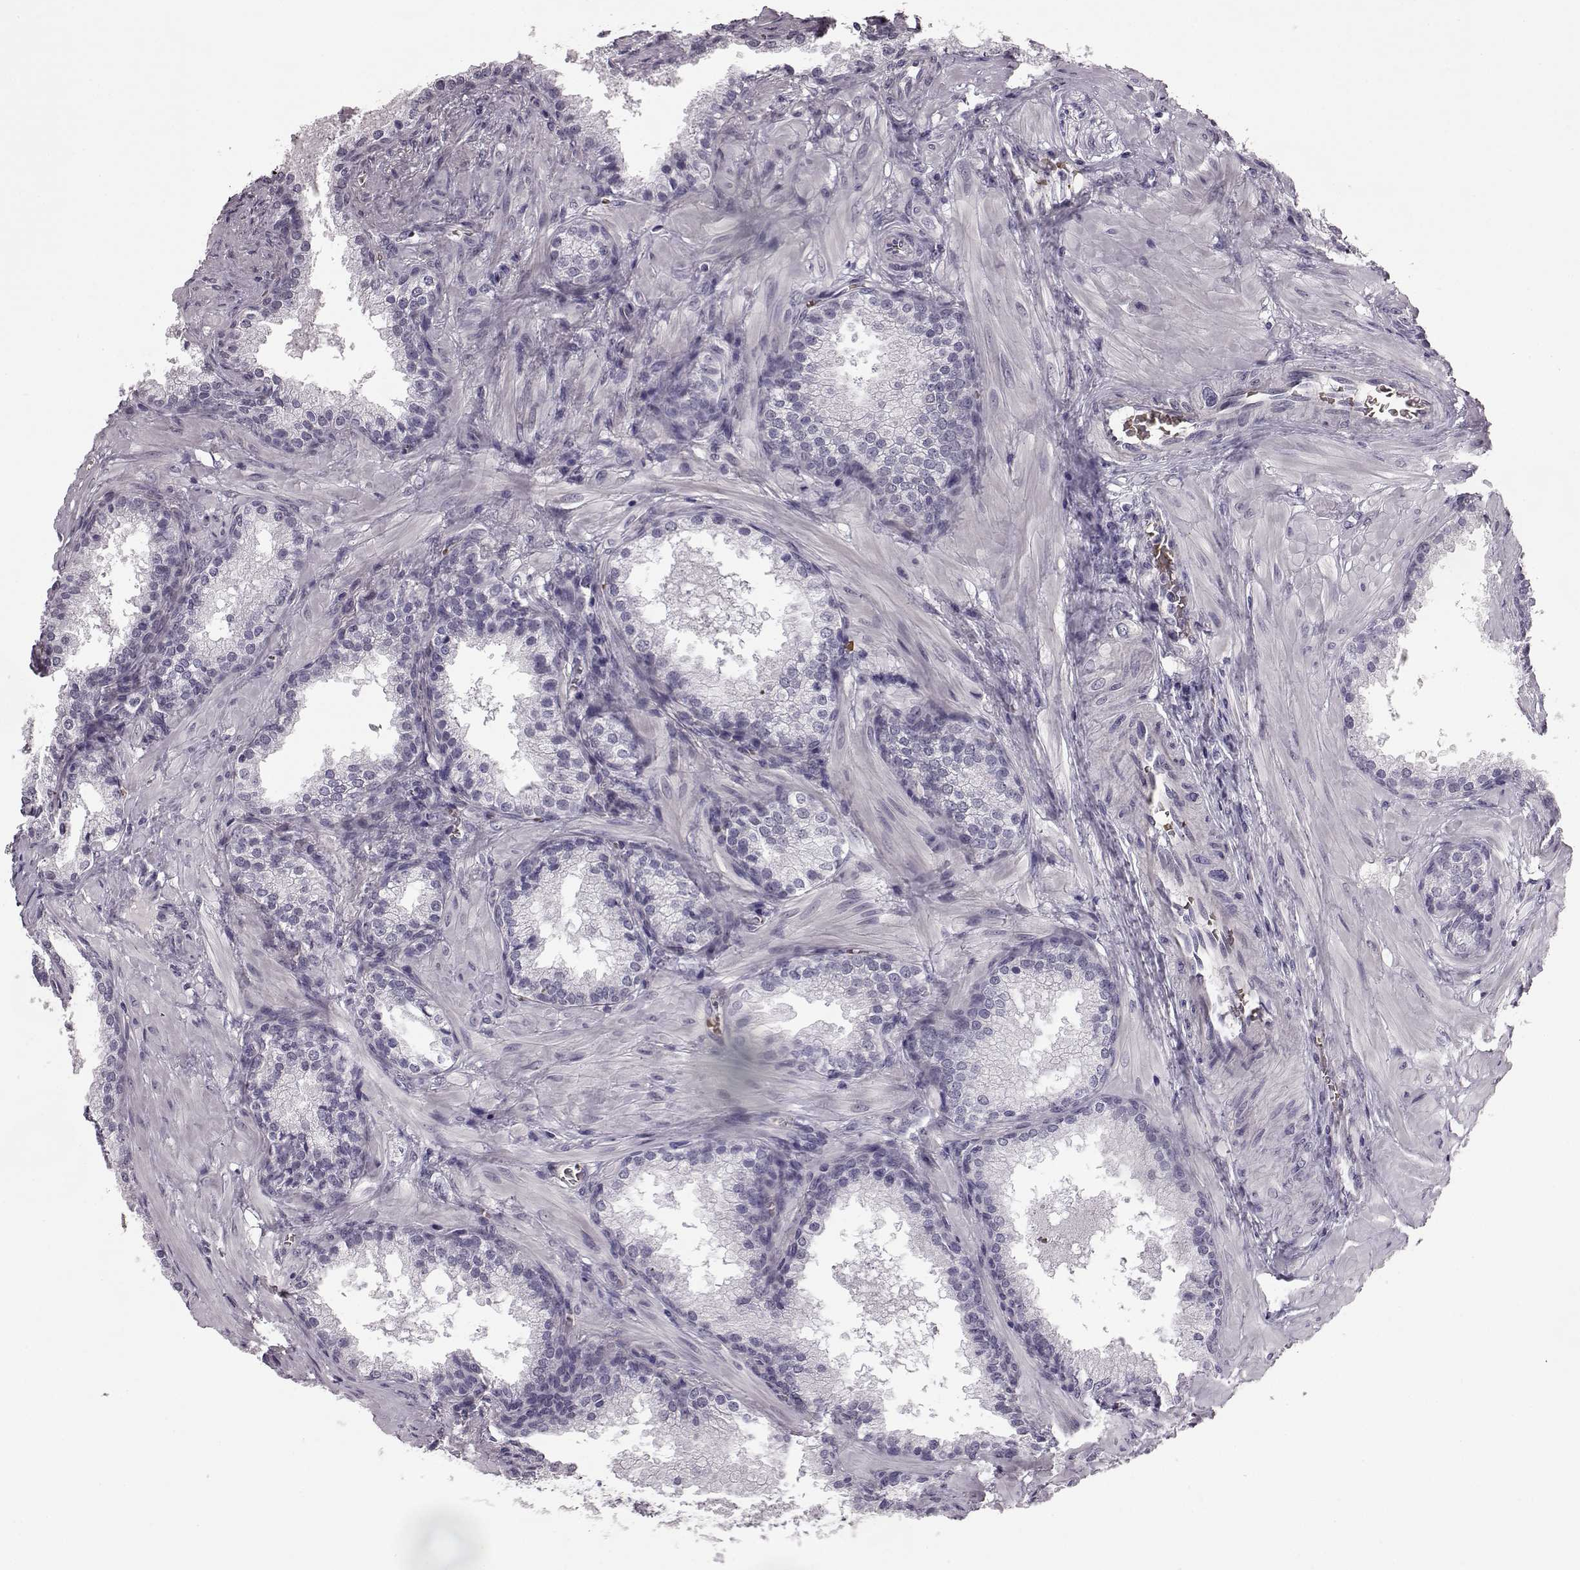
{"staining": {"intensity": "negative", "quantity": "none", "location": "none"}, "tissue": "prostate cancer", "cell_type": "Tumor cells", "image_type": "cancer", "snomed": [{"axis": "morphology", "description": "Adenocarcinoma, Low grade"}, {"axis": "topography", "description": "Prostate"}], "caption": "An IHC image of prostate cancer is shown. There is no staining in tumor cells of prostate cancer. (Stains: DAB (3,3'-diaminobenzidine) immunohistochemistry (IHC) with hematoxylin counter stain, Microscopy: brightfield microscopy at high magnification).", "gene": "PROP1", "patient": {"sex": "male", "age": 56}}